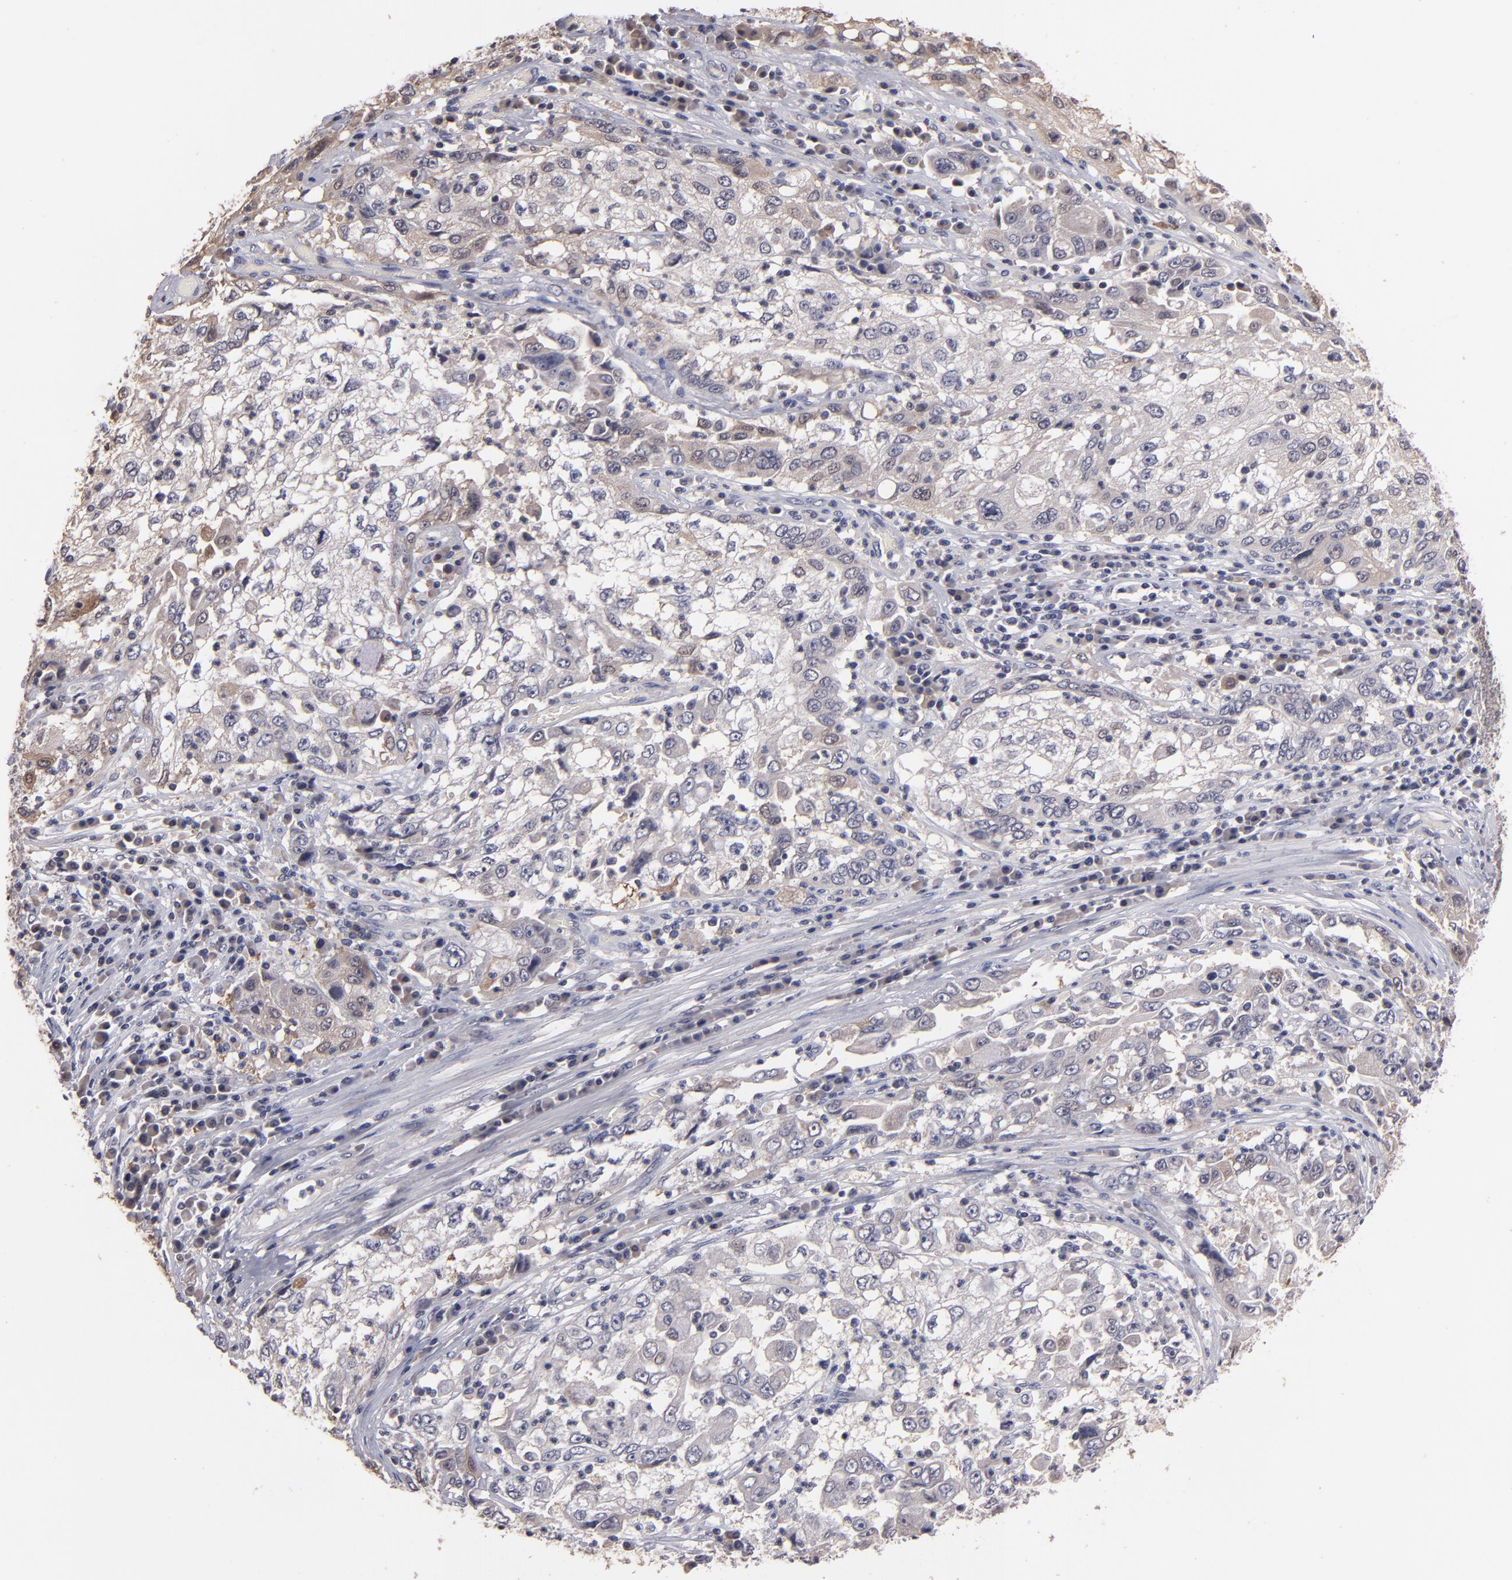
{"staining": {"intensity": "weak", "quantity": "<25%", "location": "cytoplasmic/membranous,nuclear"}, "tissue": "cervical cancer", "cell_type": "Tumor cells", "image_type": "cancer", "snomed": [{"axis": "morphology", "description": "Squamous cell carcinoma, NOS"}, {"axis": "topography", "description": "Cervix"}], "caption": "An image of human cervical cancer is negative for staining in tumor cells.", "gene": "S100A1", "patient": {"sex": "female", "age": 36}}